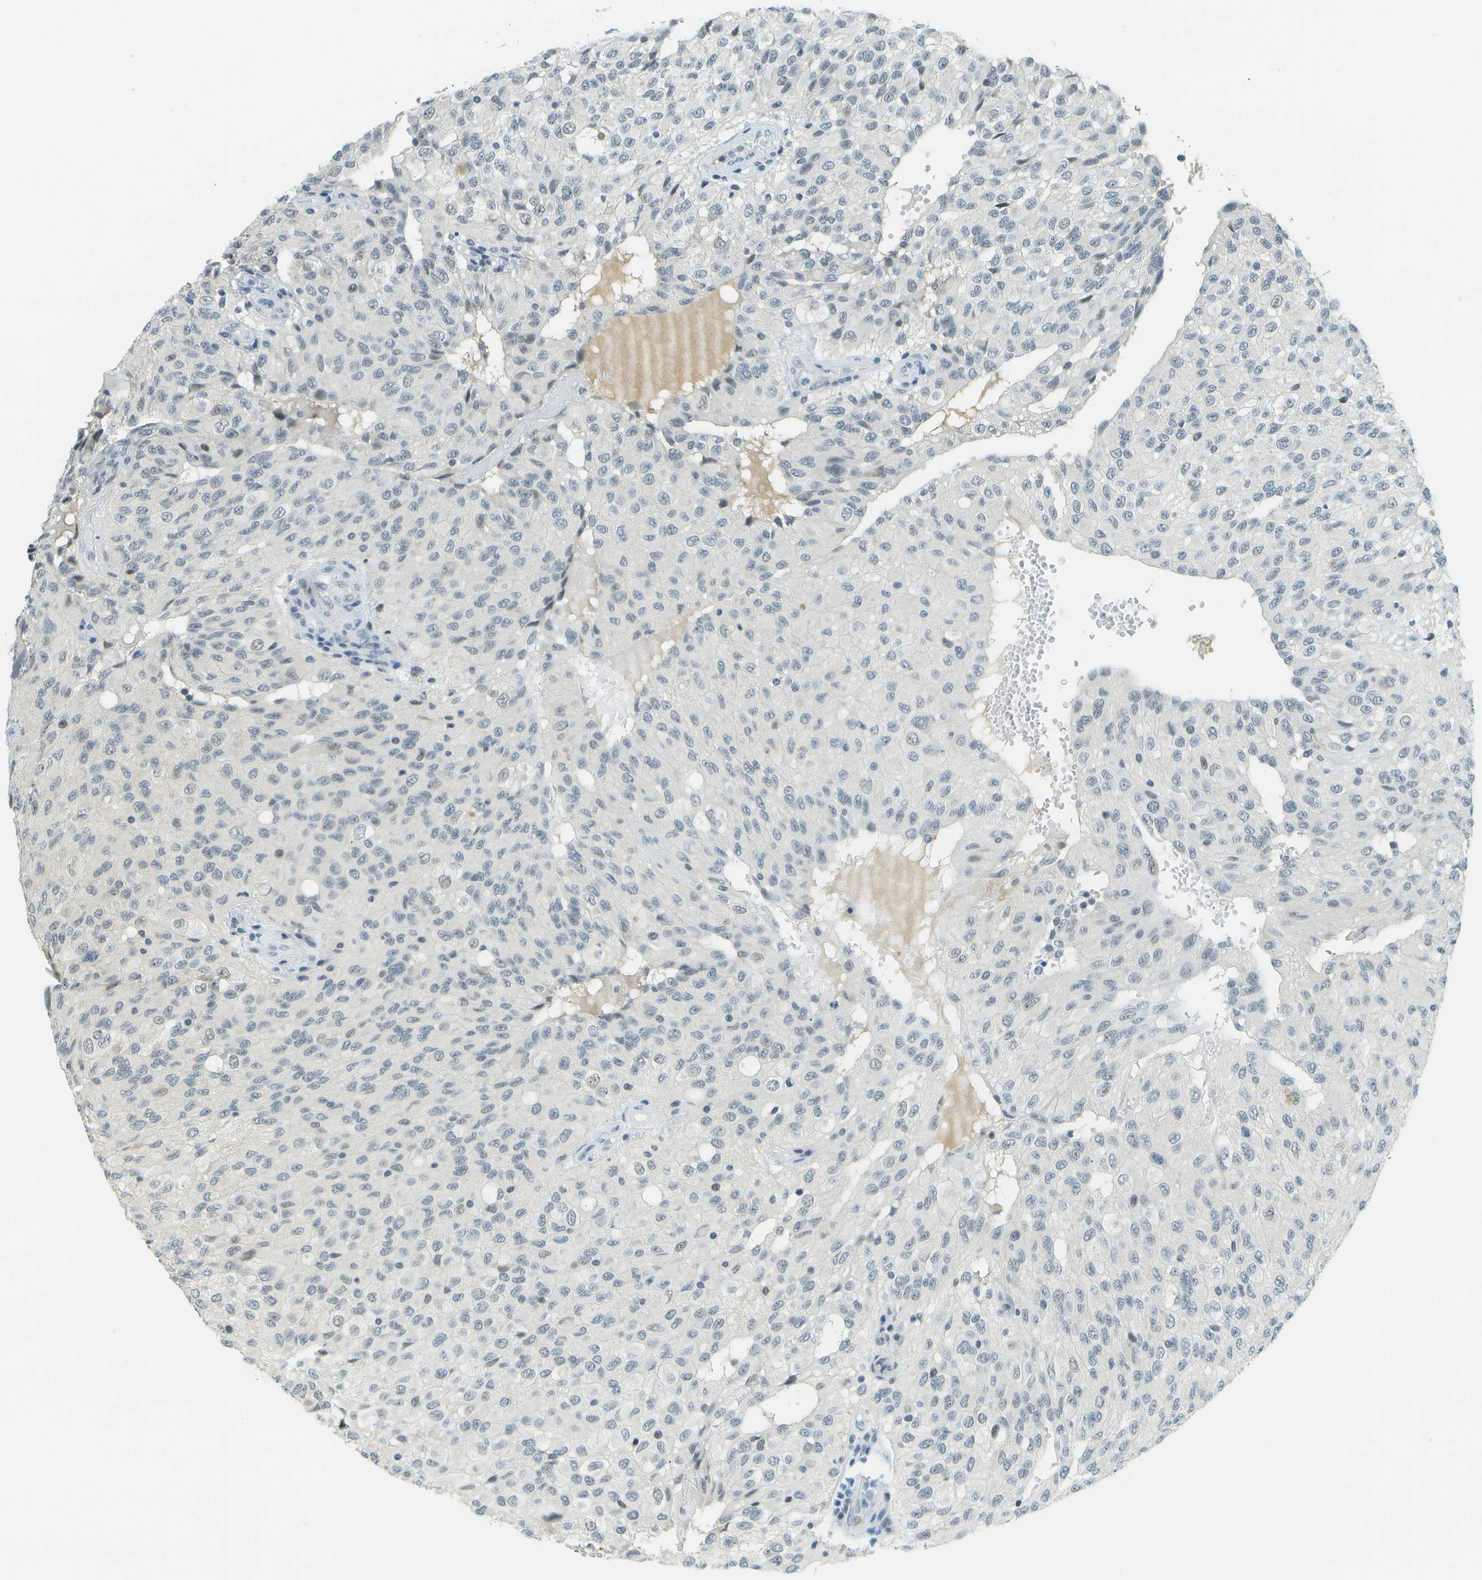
{"staining": {"intensity": "negative", "quantity": "none", "location": "none"}, "tissue": "glioma", "cell_type": "Tumor cells", "image_type": "cancer", "snomed": [{"axis": "morphology", "description": "Glioma, malignant, High grade"}, {"axis": "topography", "description": "Brain"}], "caption": "A histopathology image of glioma stained for a protein shows no brown staining in tumor cells. (DAB immunohistochemistry, high magnification).", "gene": "NEK11", "patient": {"sex": "male", "age": 32}}